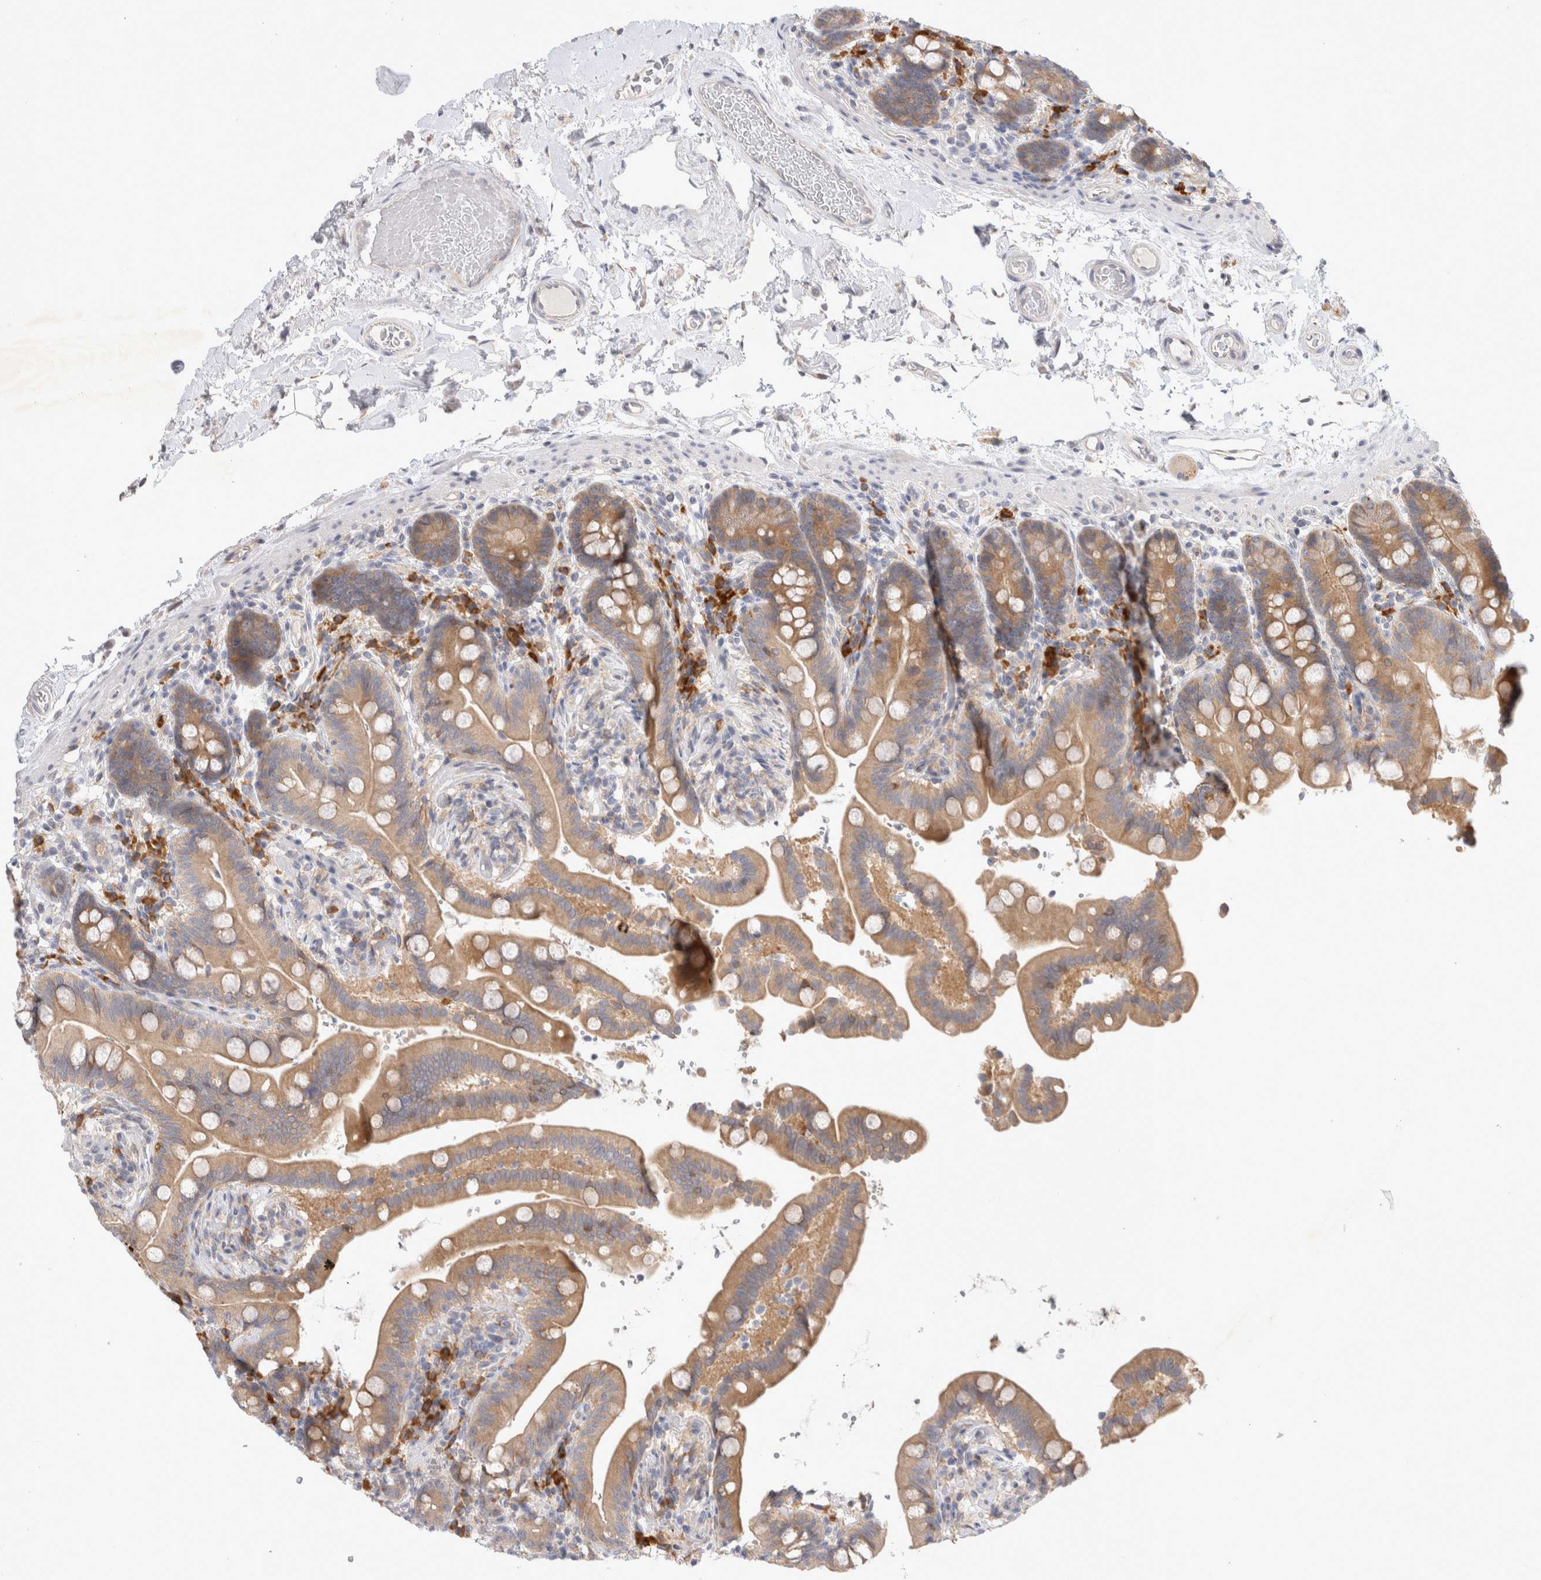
{"staining": {"intensity": "negative", "quantity": "none", "location": "none"}, "tissue": "colon", "cell_type": "Endothelial cells", "image_type": "normal", "snomed": [{"axis": "morphology", "description": "Normal tissue, NOS"}, {"axis": "topography", "description": "Smooth muscle"}, {"axis": "topography", "description": "Colon"}], "caption": "The photomicrograph displays no staining of endothelial cells in benign colon. (DAB immunohistochemistry (IHC) with hematoxylin counter stain).", "gene": "NEDD4L", "patient": {"sex": "male", "age": 73}}